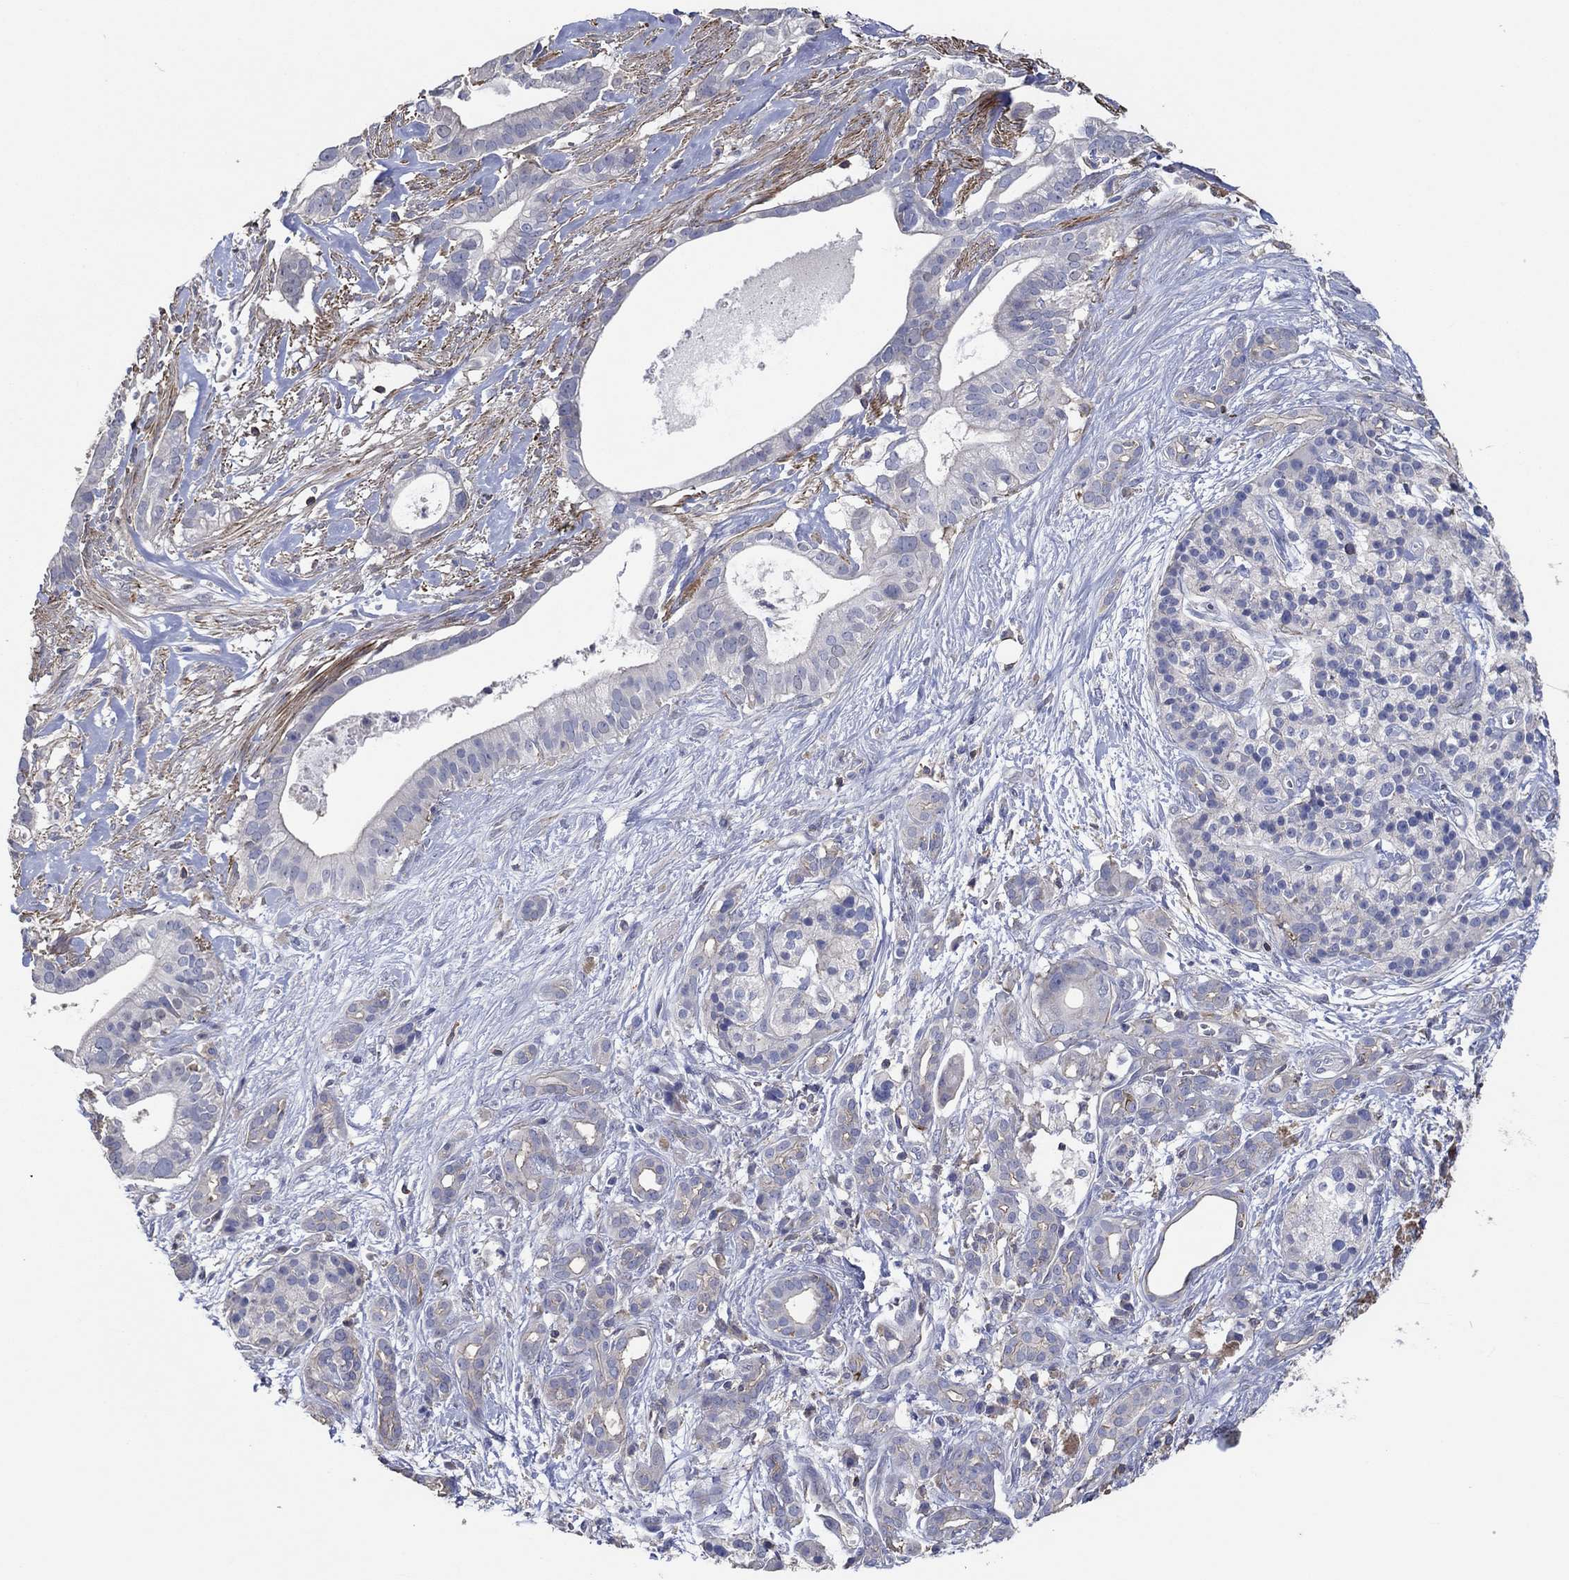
{"staining": {"intensity": "negative", "quantity": "none", "location": "none"}, "tissue": "pancreatic cancer", "cell_type": "Tumor cells", "image_type": "cancer", "snomed": [{"axis": "morphology", "description": "Adenocarcinoma, NOS"}, {"axis": "topography", "description": "Pancreas"}], "caption": "Immunohistochemistry (IHC) micrograph of neoplastic tissue: human pancreatic cancer stained with DAB (3,3'-diaminobenzidine) exhibits no significant protein staining in tumor cells.", "gene": "TNFAIP8L3", "patient": {"sex": "male", "age": 61}}